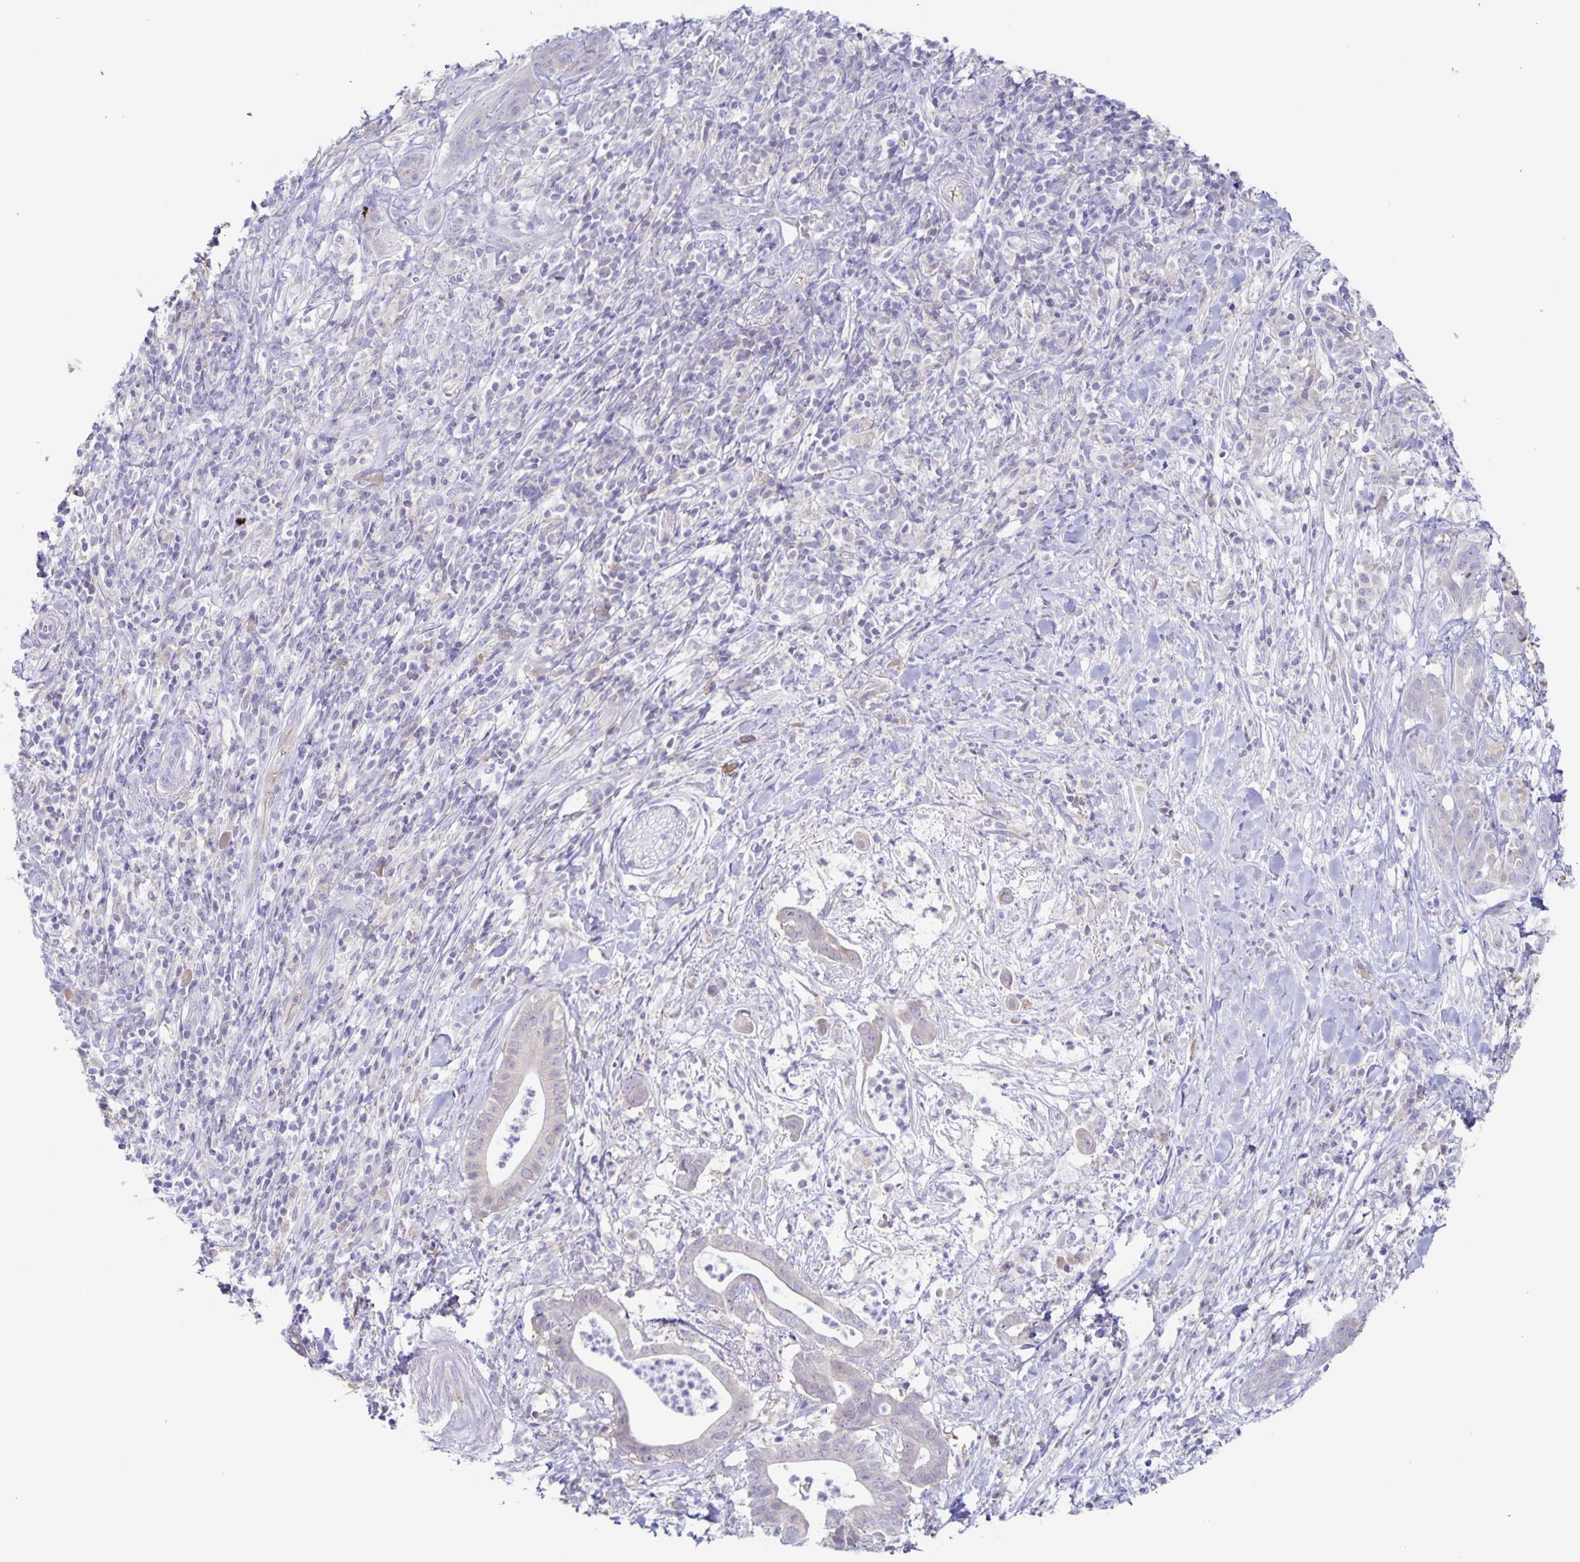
{"staining": {"intensity": "negative", "quantity": "none", "location": "none"}, "tissue": "pancreatic cancer", "cell_type": "Tumor cells", "image_type": "cancer", "snomed": [{"axis": "morphology", "description": "Adenocarcinoma, NOS"}, {"axis": "topography", "description": "Pancreas"}], "caption": "Tumor cells show no significant protein positivity in adenocarcinoma (pancreatic).", "gene": "RPL36A", "patient": {"sex": "male", "age": 61}}